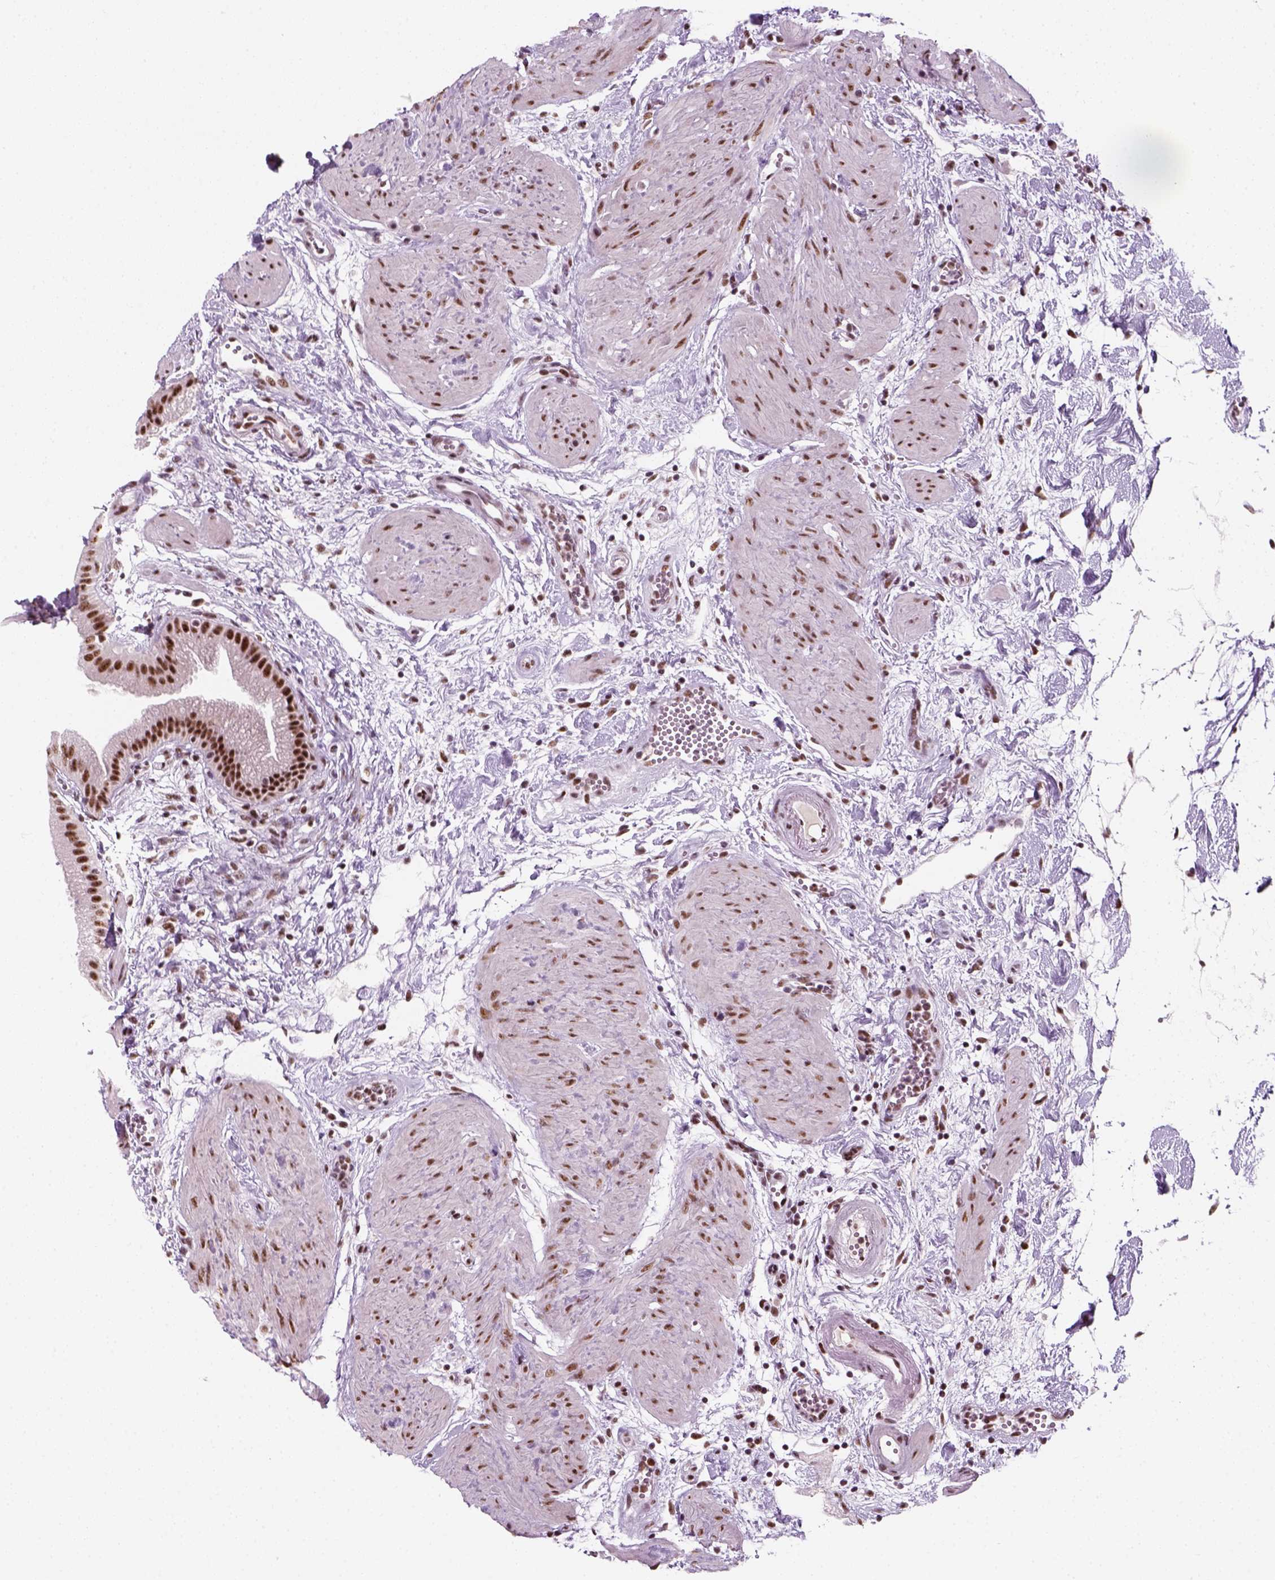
{"staining": {"intensity": "strong", "quantity": ">75%", "location": "nuclear"}, "tissue": "gallbladder", "cell_type": "Glandular cells", "image_type": "normal", "snomed": [{"axis": "morphology", "description": "Normal tissue, NOS"}, {"axis": "topography", "description": "Gallbladder"}], "caption": "Normal gallbladder reveals strong nuclear expression in approximately >75% of glandular cells, visualized by immunohistochemistry.", "gene": "GTF2F1", "patient": {"sex": "female", "age": 65}}